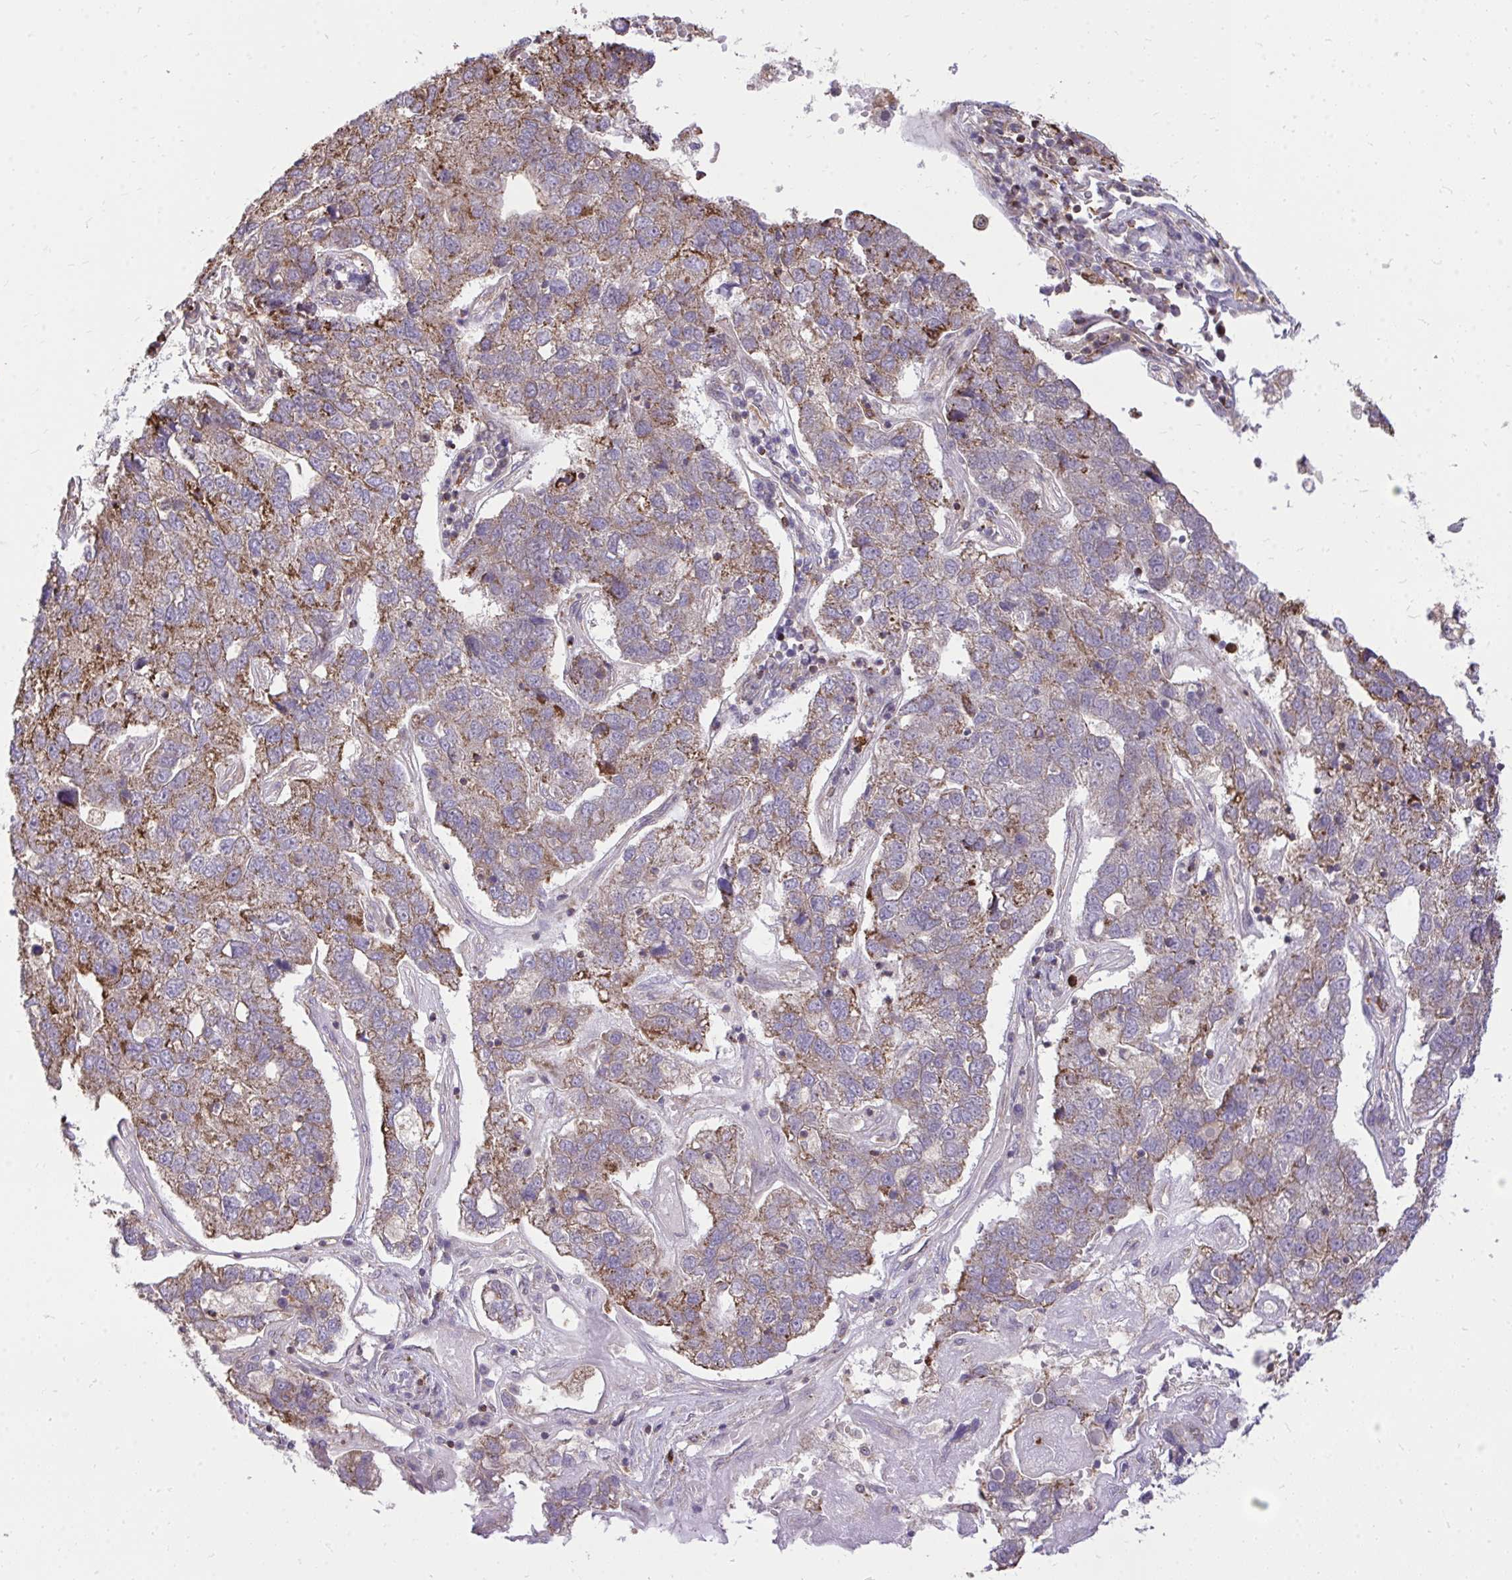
{"staining": {"intensity": "moderate", "quantity": "25%-75%", "location": "cytoplasmic/membranous"}, "tissue": "pancreatic cancer", "cell_type": "Tumor cells", "image_type": "cancer", "snomed": [{"axis": "morphology", "description": "Adenocarcinoma, NOS"}, {"axis": "topography", "description": "Pancreas"}], "caption": "Pancreatic adenocarcinoma stained with a brown dye displays moderate cytoplasmic/membranous positive expression in about 25%-75% of tumor cells.", "gene": "SLC7A5", "patient": {"sex": "female", "age": 61}}